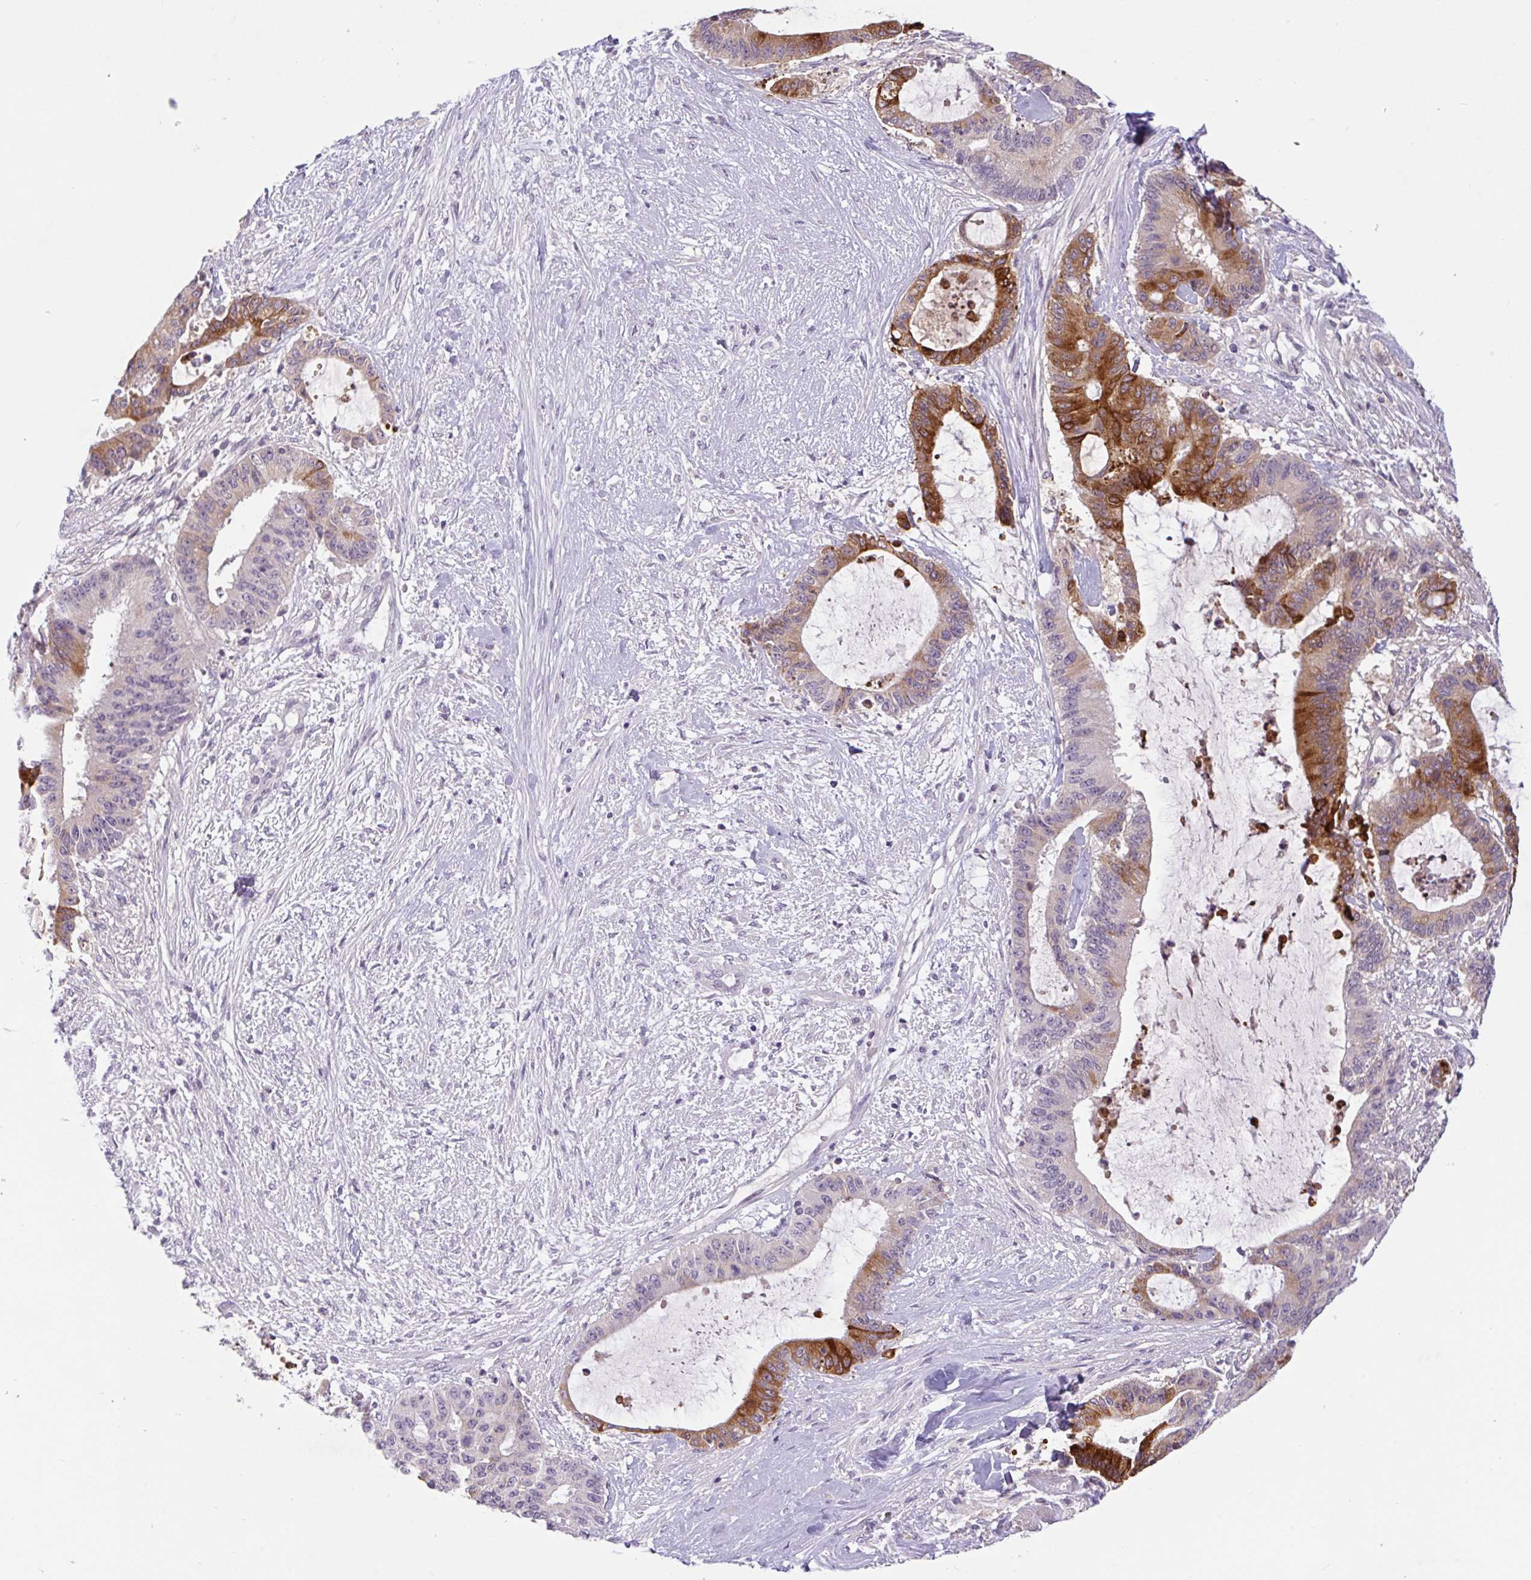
{"staining": {"intensity": "strong", "quantity": "25%-75%", "location": "cytoplasmic/membranous"}, "tissue": "liver cancer", "cell_type": "Tumor cells", "image_type": "cancer", "snomed": [{"axis": "morphology", "description": "Normal tissue, NOS"}, {"axis": "morphology", "description": "Cholangiocarcinoma"}, {"axis": "topography", "description": "Liver"}, {"axis": "topography", "description": "Peripheral nerve tissue"}], "caption": "Immunohistochemical staining of liver cancer exhibits strong cytoplasmic/membranous protein expression in about 25%-75% of tumor cells.", "gene": "CTSE", "patient": {"sex": "female", "age": 73}}